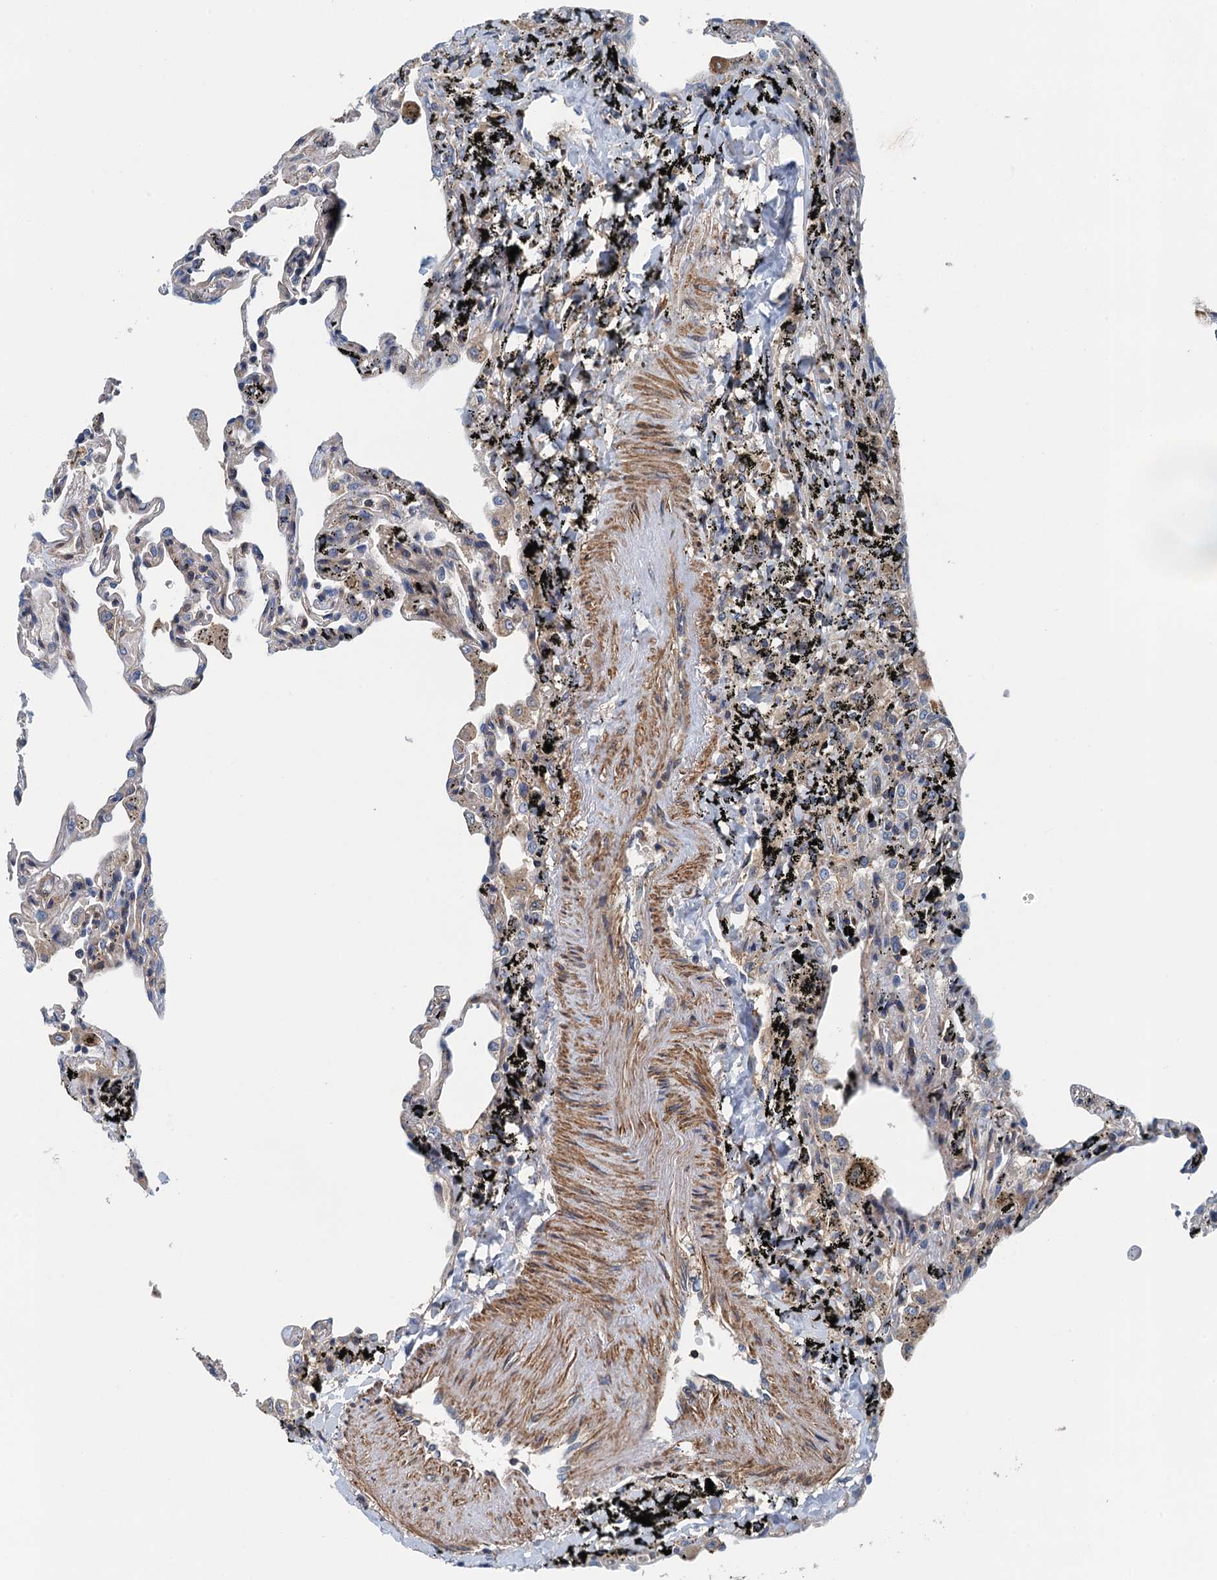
{"staining": {"intensity": "negative", "quantity": "none", "location": "none"}, "tissue": "lung", "cell_type": "Alveolar cells", "image_type": "normal", "snomed": [{"axis": "morphology", "description": "Normal tissue, NOS"}, {"axis": "topography", "description": "Lung"}], "caption": "This image is of normal lung stained with IHC to label a protein in brown with the nuclei are counter-stained blue. There is no staining in alveolar cells. (DAB immunohistochemistry visualized using brightfield microscopy, high magnification).", "gene": "PPP1R14D", "patient": {"sex": "male", "age": 59}}